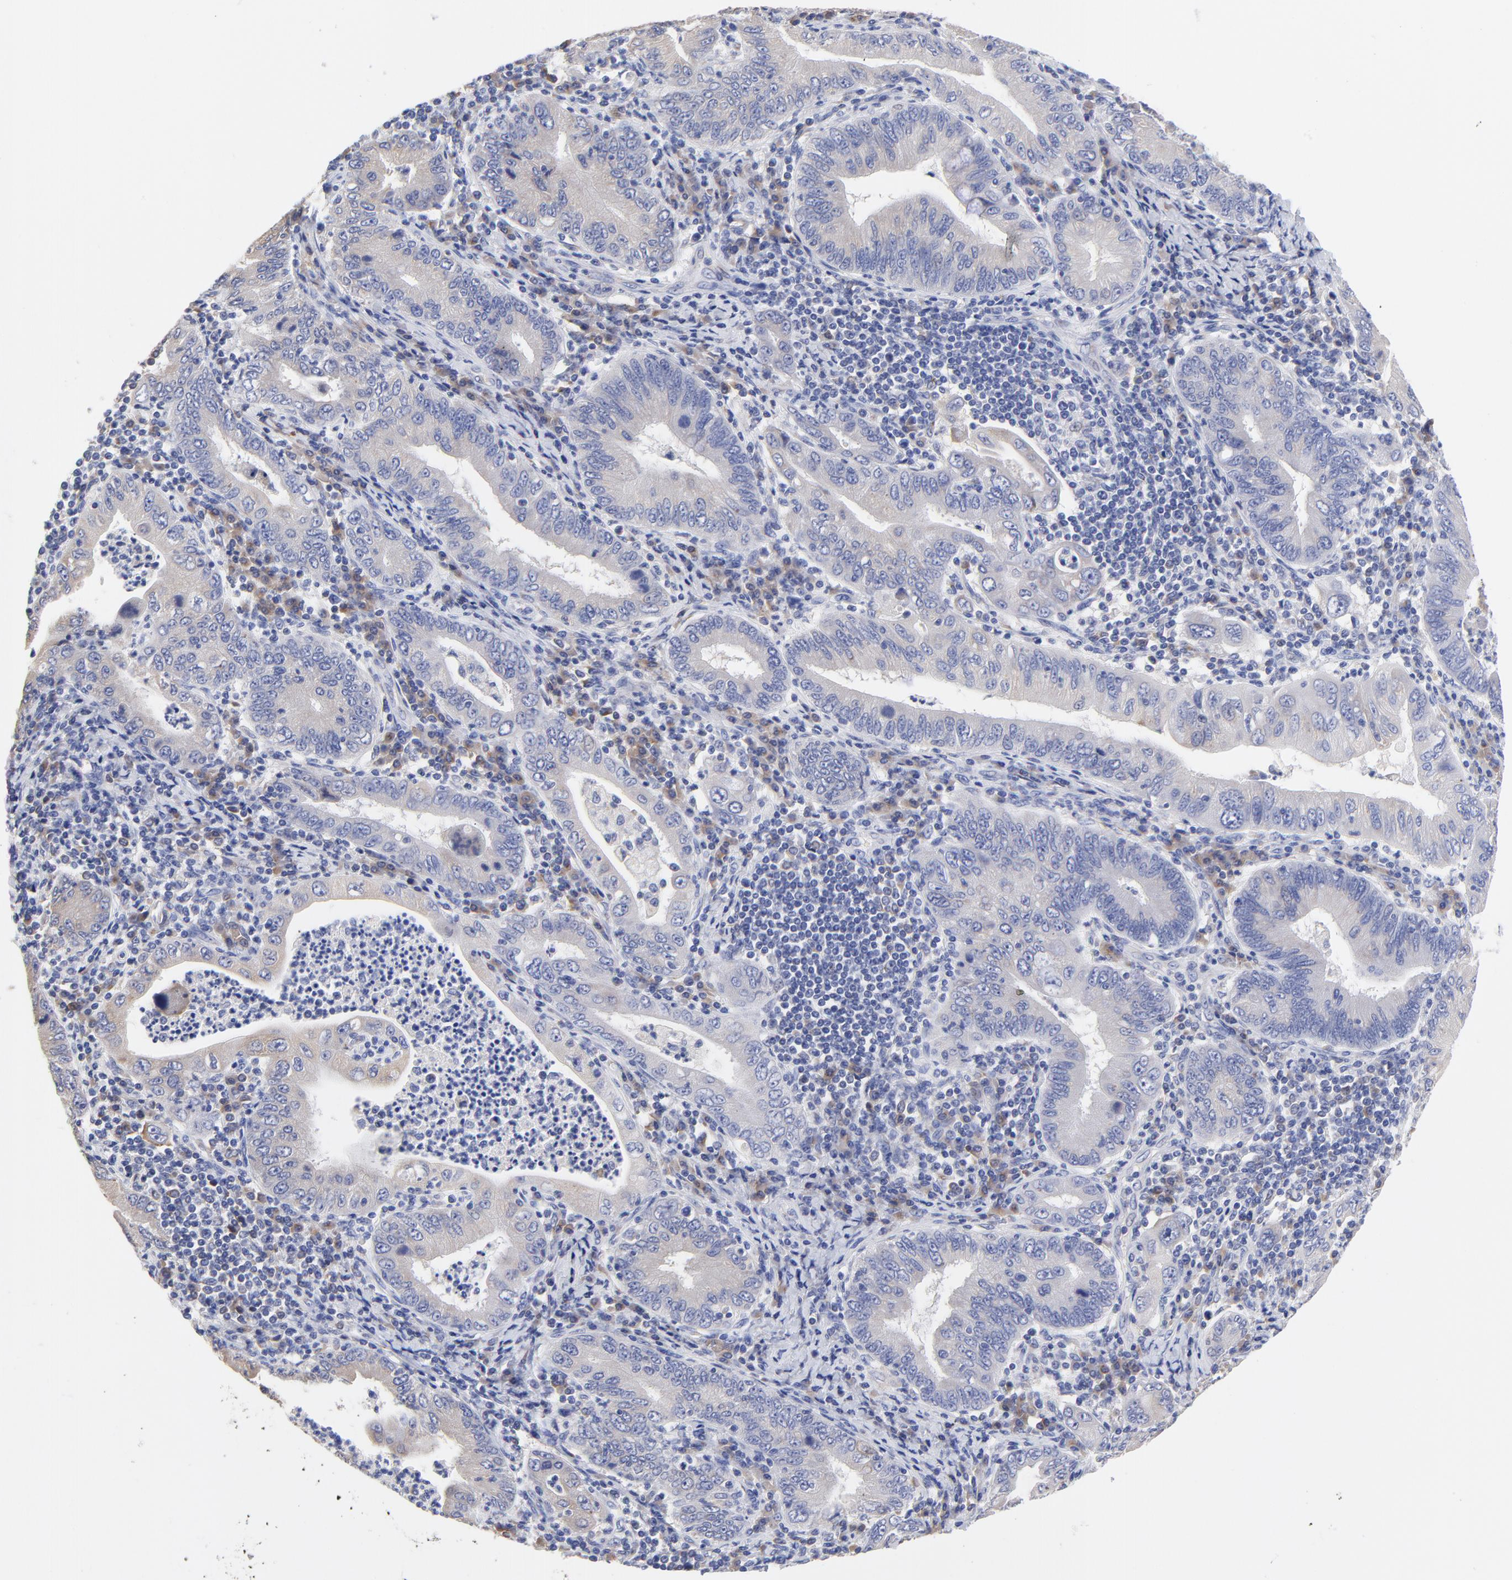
{"staining": {"intensity": "weak", "quantity": "<25%", "location": "cytoplasmic/membranous"}, "tissue": "stomach cancer", "cell_type": "Tumor cells", "image_type": "cancer", "snomed": [{"axis": "morphology", "description": "Normal tissue, NOS"}, {"axis": "morphology", "description": "Adenocarcinoma, NOS"}, {"axis": "topography", "description": "Esophagus"}, {"axis": "topography", "description": "Stomach, upper"}, {"axis": "topography", "description": "Peripheral nerve tissue"}], "caption": "High power microscopy histopathology image of an immunohistochemistry image of adenocarcinoma (stomach), revealing no significant expression in tumor cells. The staining was performed using DAB (3,3'-diaminobenzidine) to visualize the protein expression in brown, while the nuclei were stained in blue with hematoxylin (Magnification: 20x).", "gene": "LAX1", "patient": {"sex": "male", "age": 62}}